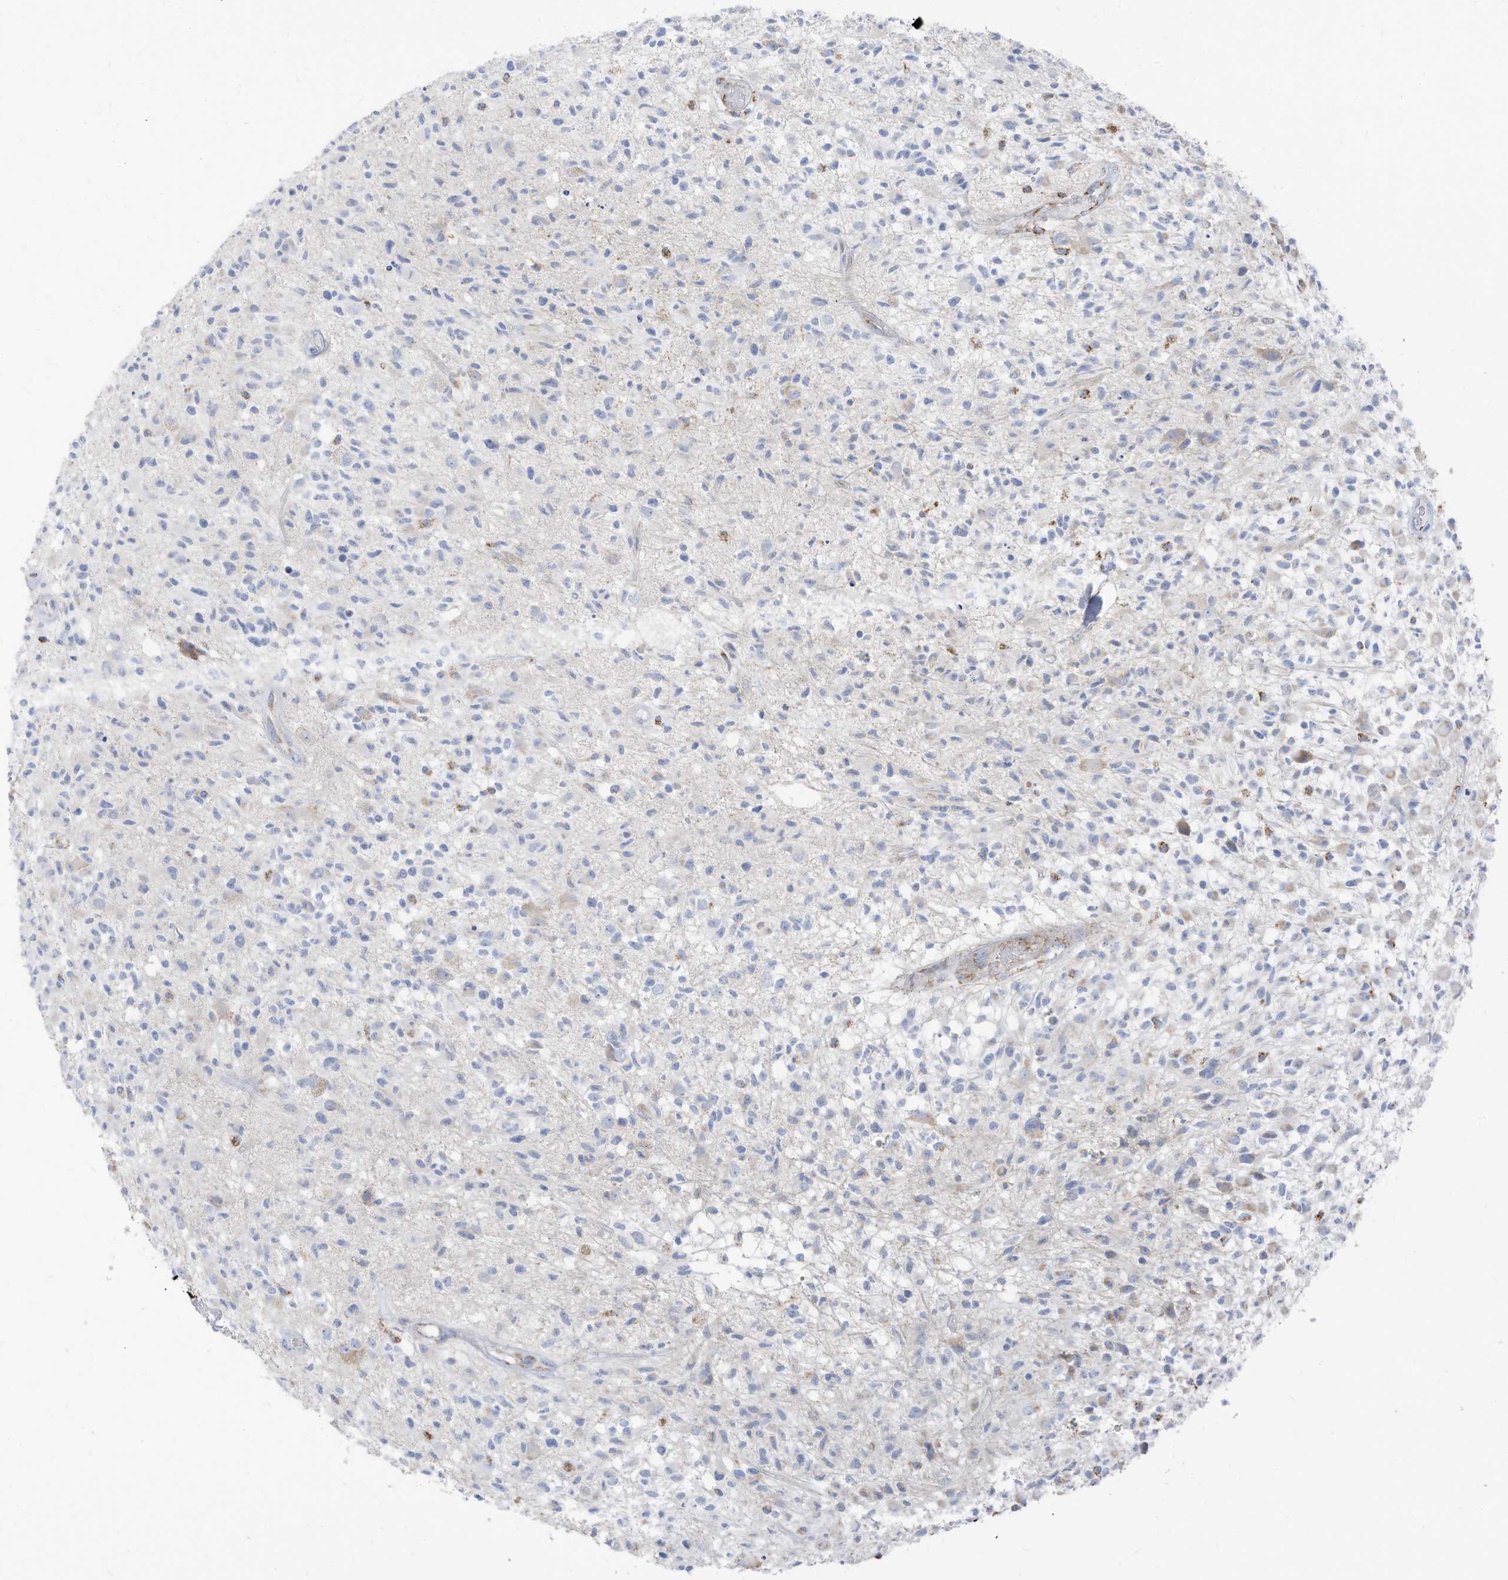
{"staining": {"intensity": "negative", "quantity": "none", "location": "none"}, "tissue": "glioma", "cell_type": "Tumor cells", "image_type": "cancer", "snomed": [{"axis": "morphology", "description": "Glioma, malignant, High grade"}, {"axis": "morphology", "description": "Glioblastoma, NOS"}, {"axis": "topography", "description": "Brain"}], "caption": "High power microscopy photomicrograph of an immunohistochemistry (IHC) photomicrograph of malignant glioma (high-grade), revealing no significant expression in tumor cells. (Brightfield microscopy of DAB (3,3'-diaminobenzidine) IHC at high magnification).", "gene": "ETHE1", "patient": {"sex": "male", "age": 60}}